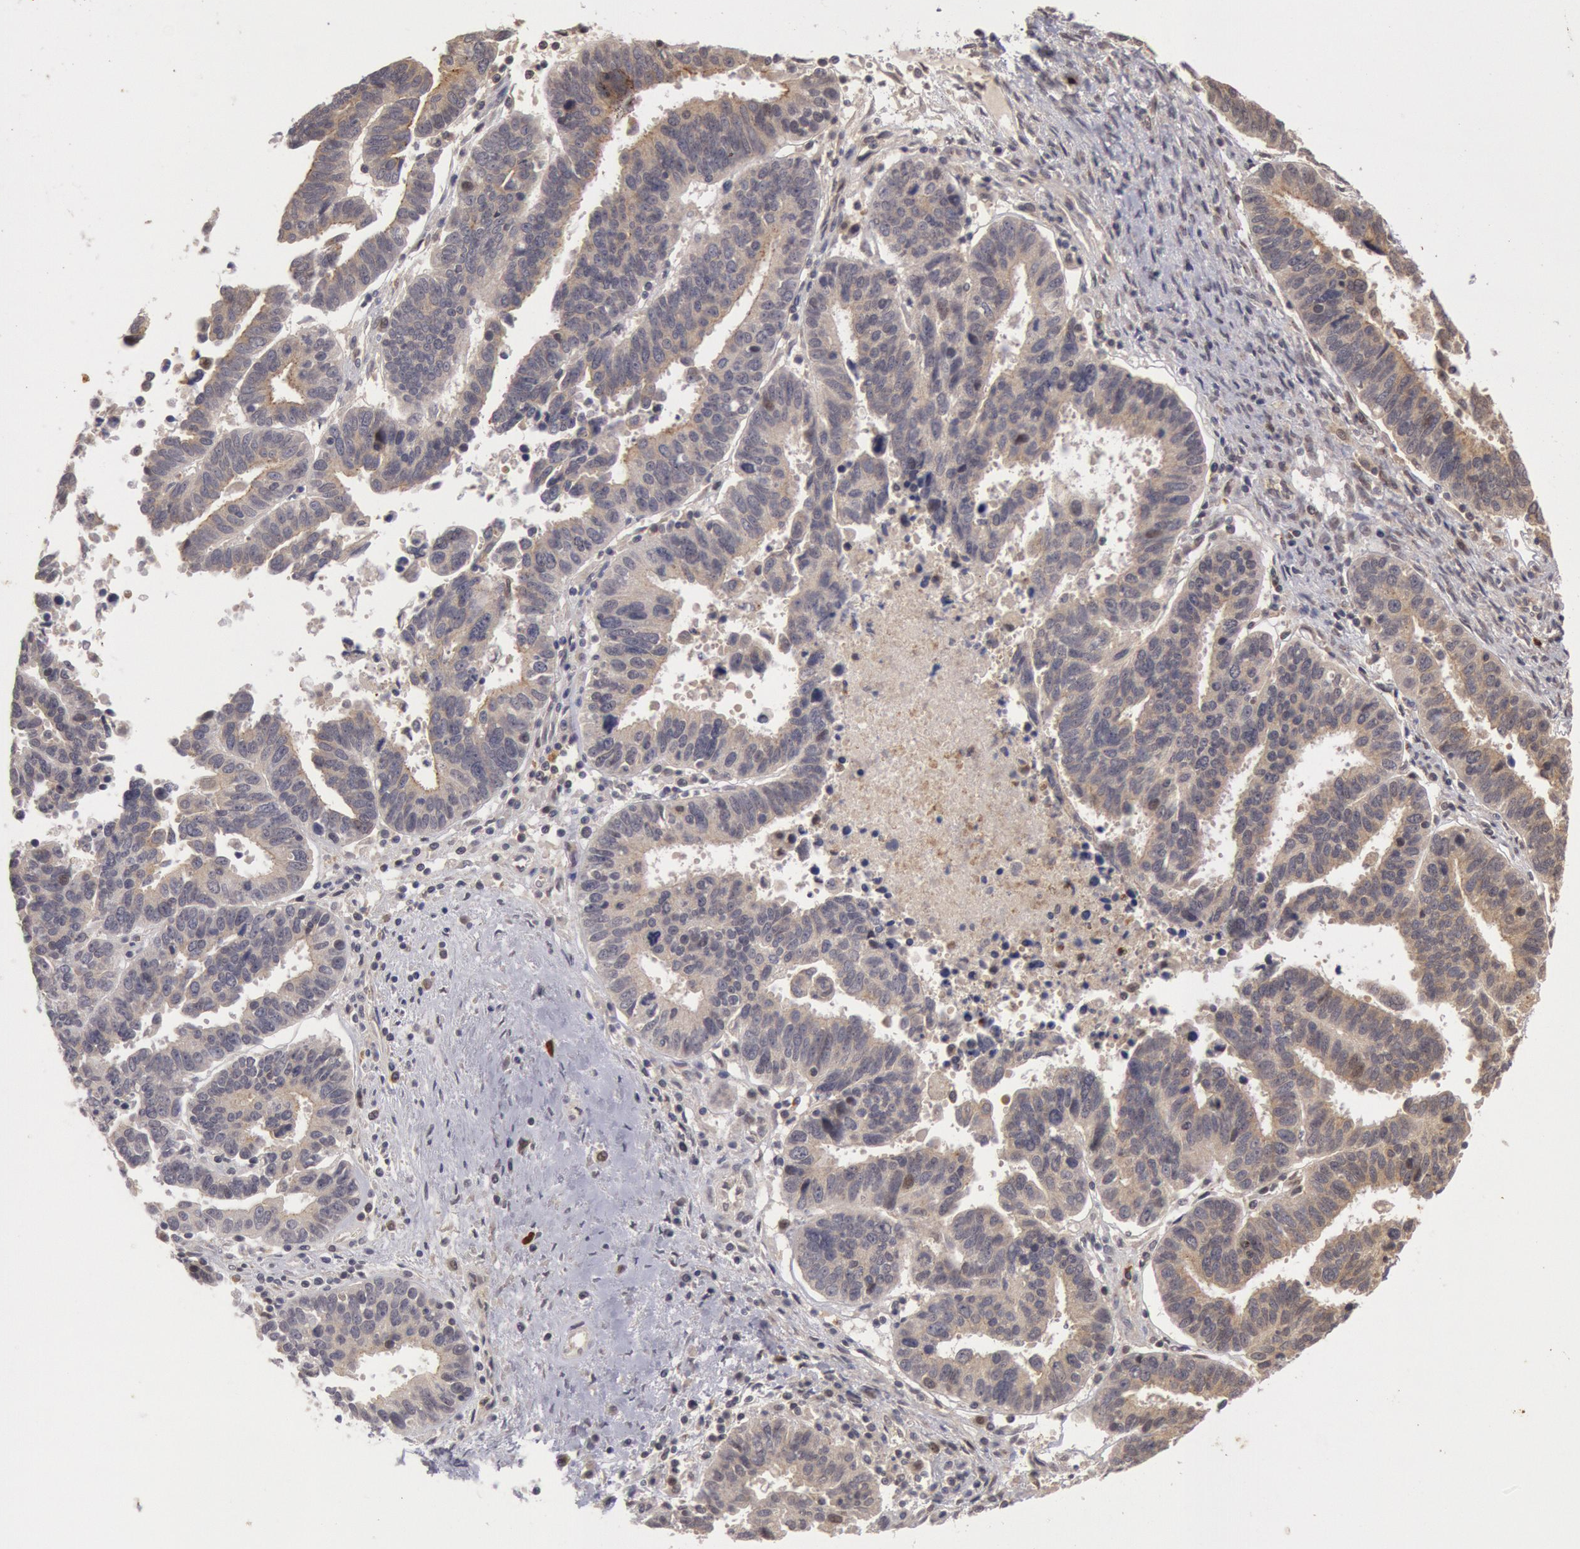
{"staining": {"intensity": "moderate", "quantity": ">75%", "location": "cytoplasmic/membranous"}, "tissue": "ovarian cancer", "cell_type": "Tumor cells", "image_type": "cancer", "snomed": [{"axis": "morphology", "description": "Carcinoma, endometroid"}, {"axis": "morphology", "description": "Cystadenocarcinoma, serous, NOS"}, {"axis": "topography", "description": "Ovary"}], "caption": "This histopathology image reveals endometroid carcinoma (ovarian) stained with immunohistochemistry (IHC) to label a protein in brown. The cytoplasmic/membranous of tumor cells show moderate positivity for the protein. Nuclei are counter-stained blue.", "gene": "PLA2G6", "patient": {"sex": "female", "age": 45}}